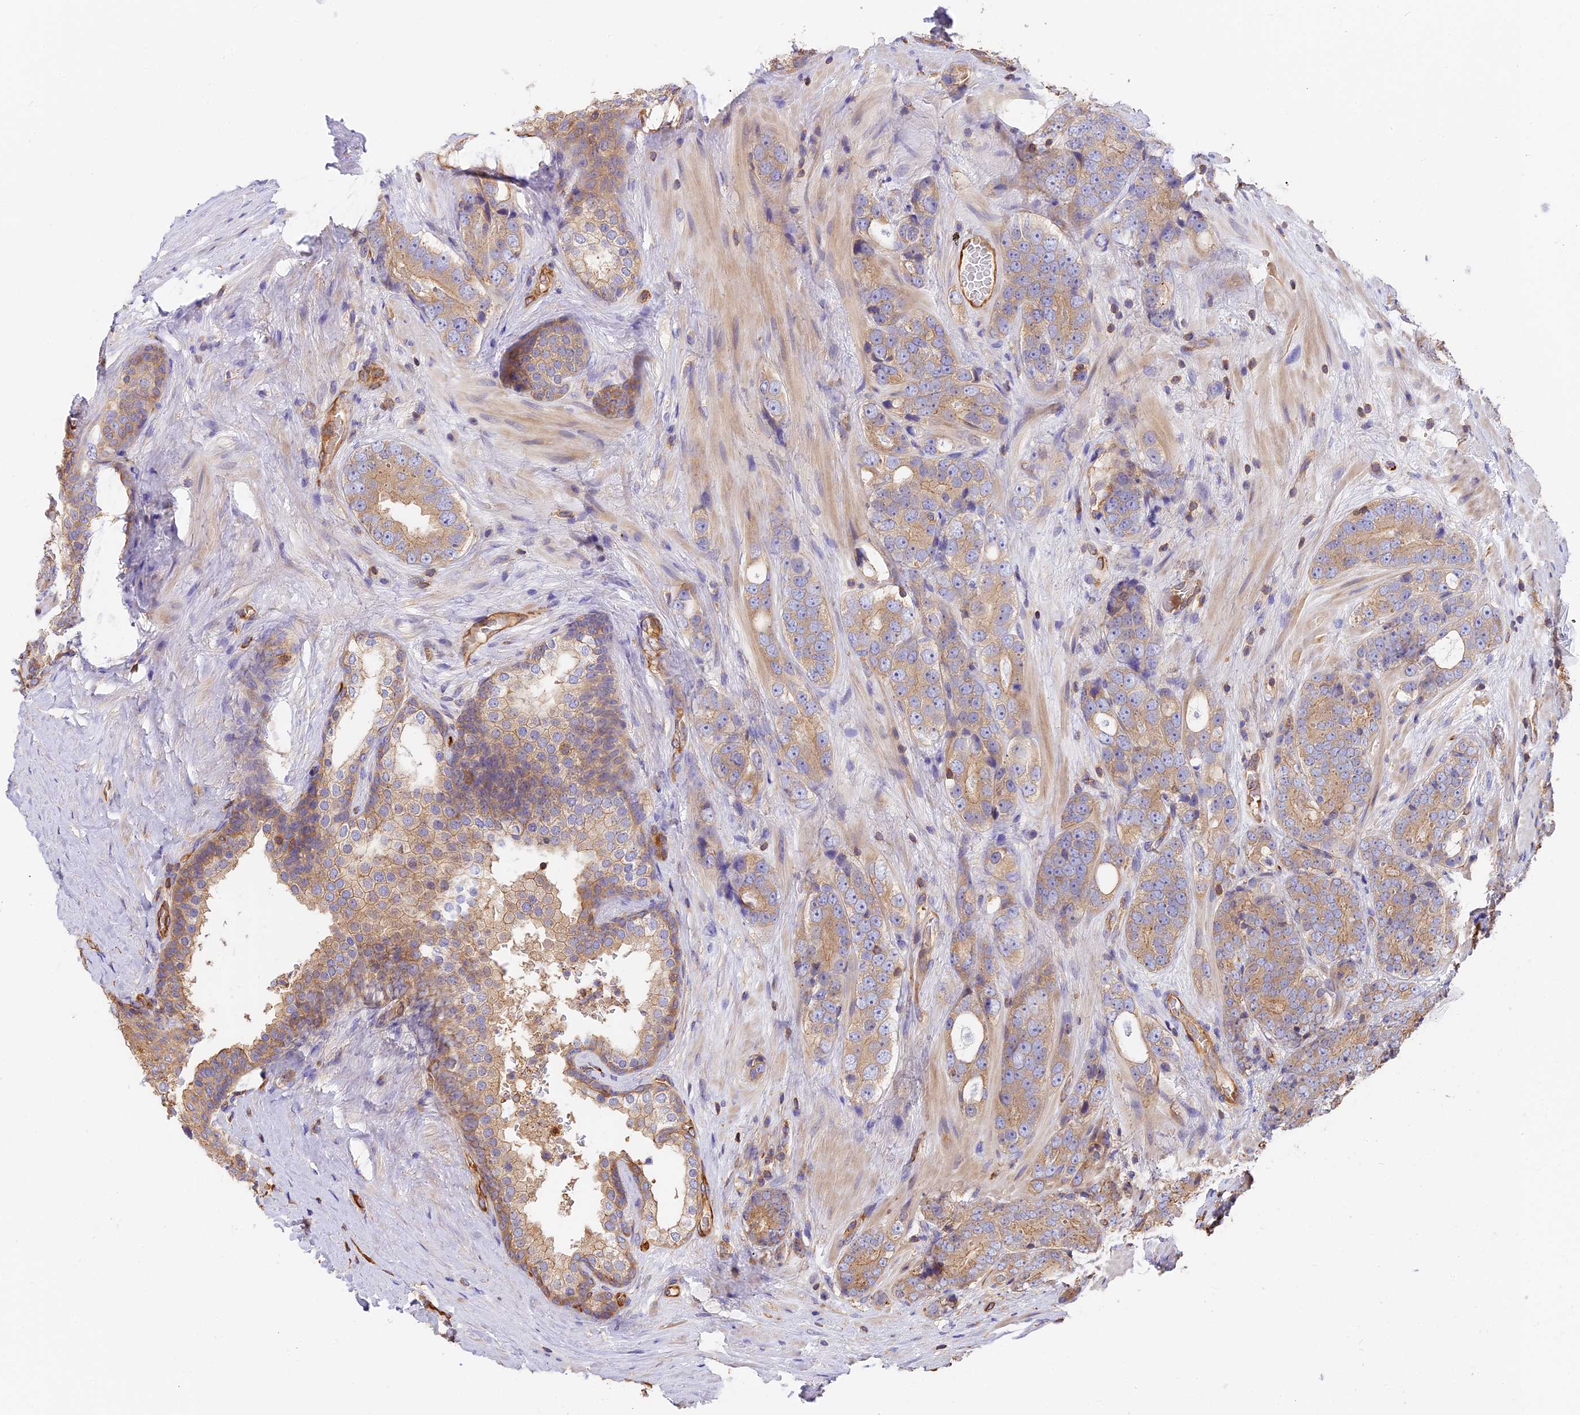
{"staining": {"intensity": "moderate", "quantity": ">75%", "location": "cytoplasmic/membranous"}, "tissue": "prostate cancer", "cell_type": "Tumor cells", "image_type": "cancer", "snomed": [{"axis": "morphology", "description": "Adenocarcinoma, High grade"}, {"axis": "topography", "description": "Prostate"}], "caption": "The histopathology image demonstrates a brown stain indicating the presence of a protein in the cytoplasmic/membranous of tumor cells in prostate adenocarcinoma (high-grade).", "gene": "VPS18", "patient": {"sex": "male", "age": 56}}